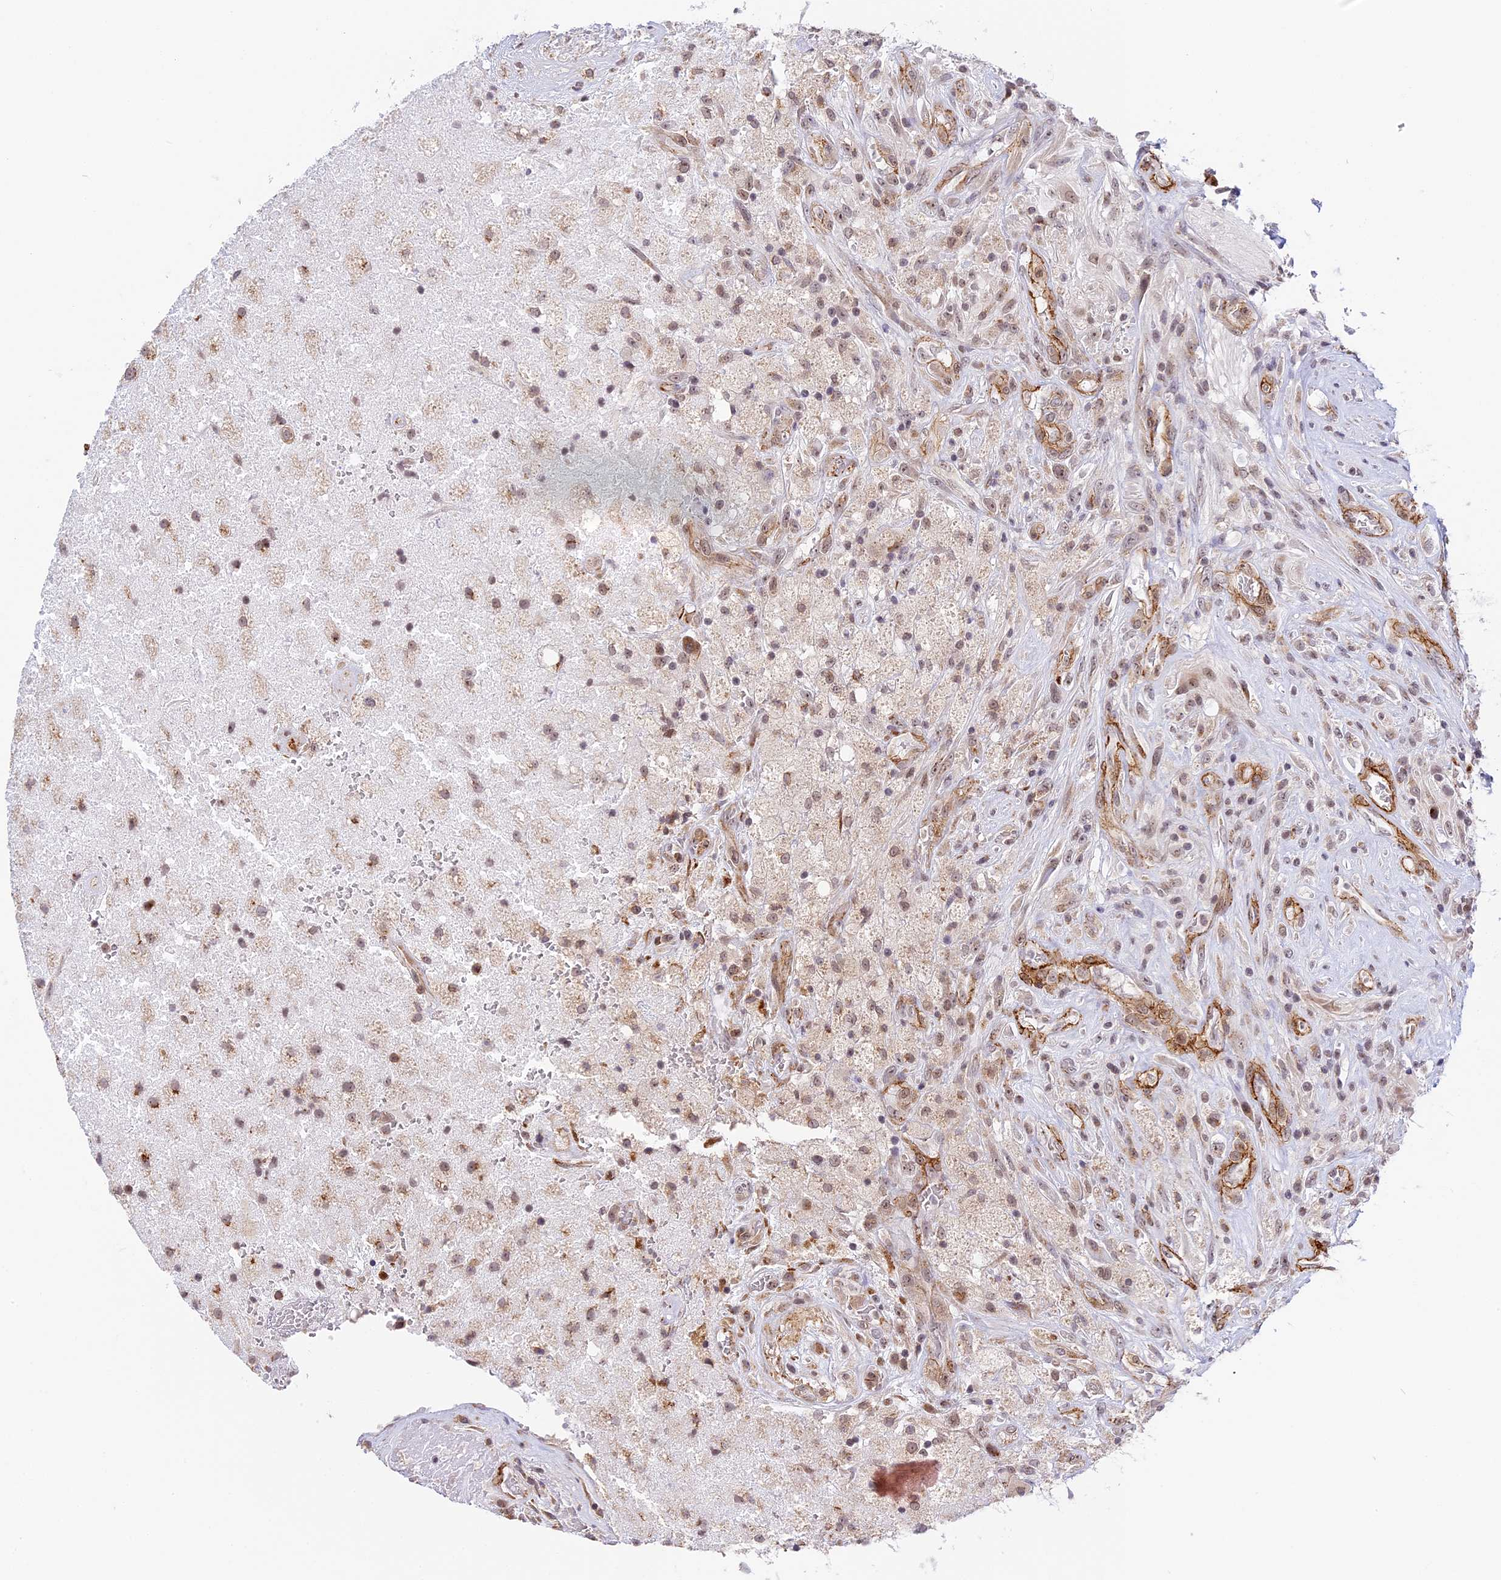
{"staining": {"intensity": "weak", "quantity": "25%-75%", "location": "nuclear"}, "tissue": "glioma", "cell_type": "Tumor cells", "image_type": "cancer", "snomed": [{"axis": "morphology", "description": "Glioma, malignant, High grade"}, {"axis": "topography", "description": "Brain"}], "caption": "Immunohistochemical staining of human glioma exhibits low levels of weak nuclear protein expression in approximately 25%-75% of tumor cells.", "gene": "HEATR5B", "patient": {"sex": "male", "age": 56}}